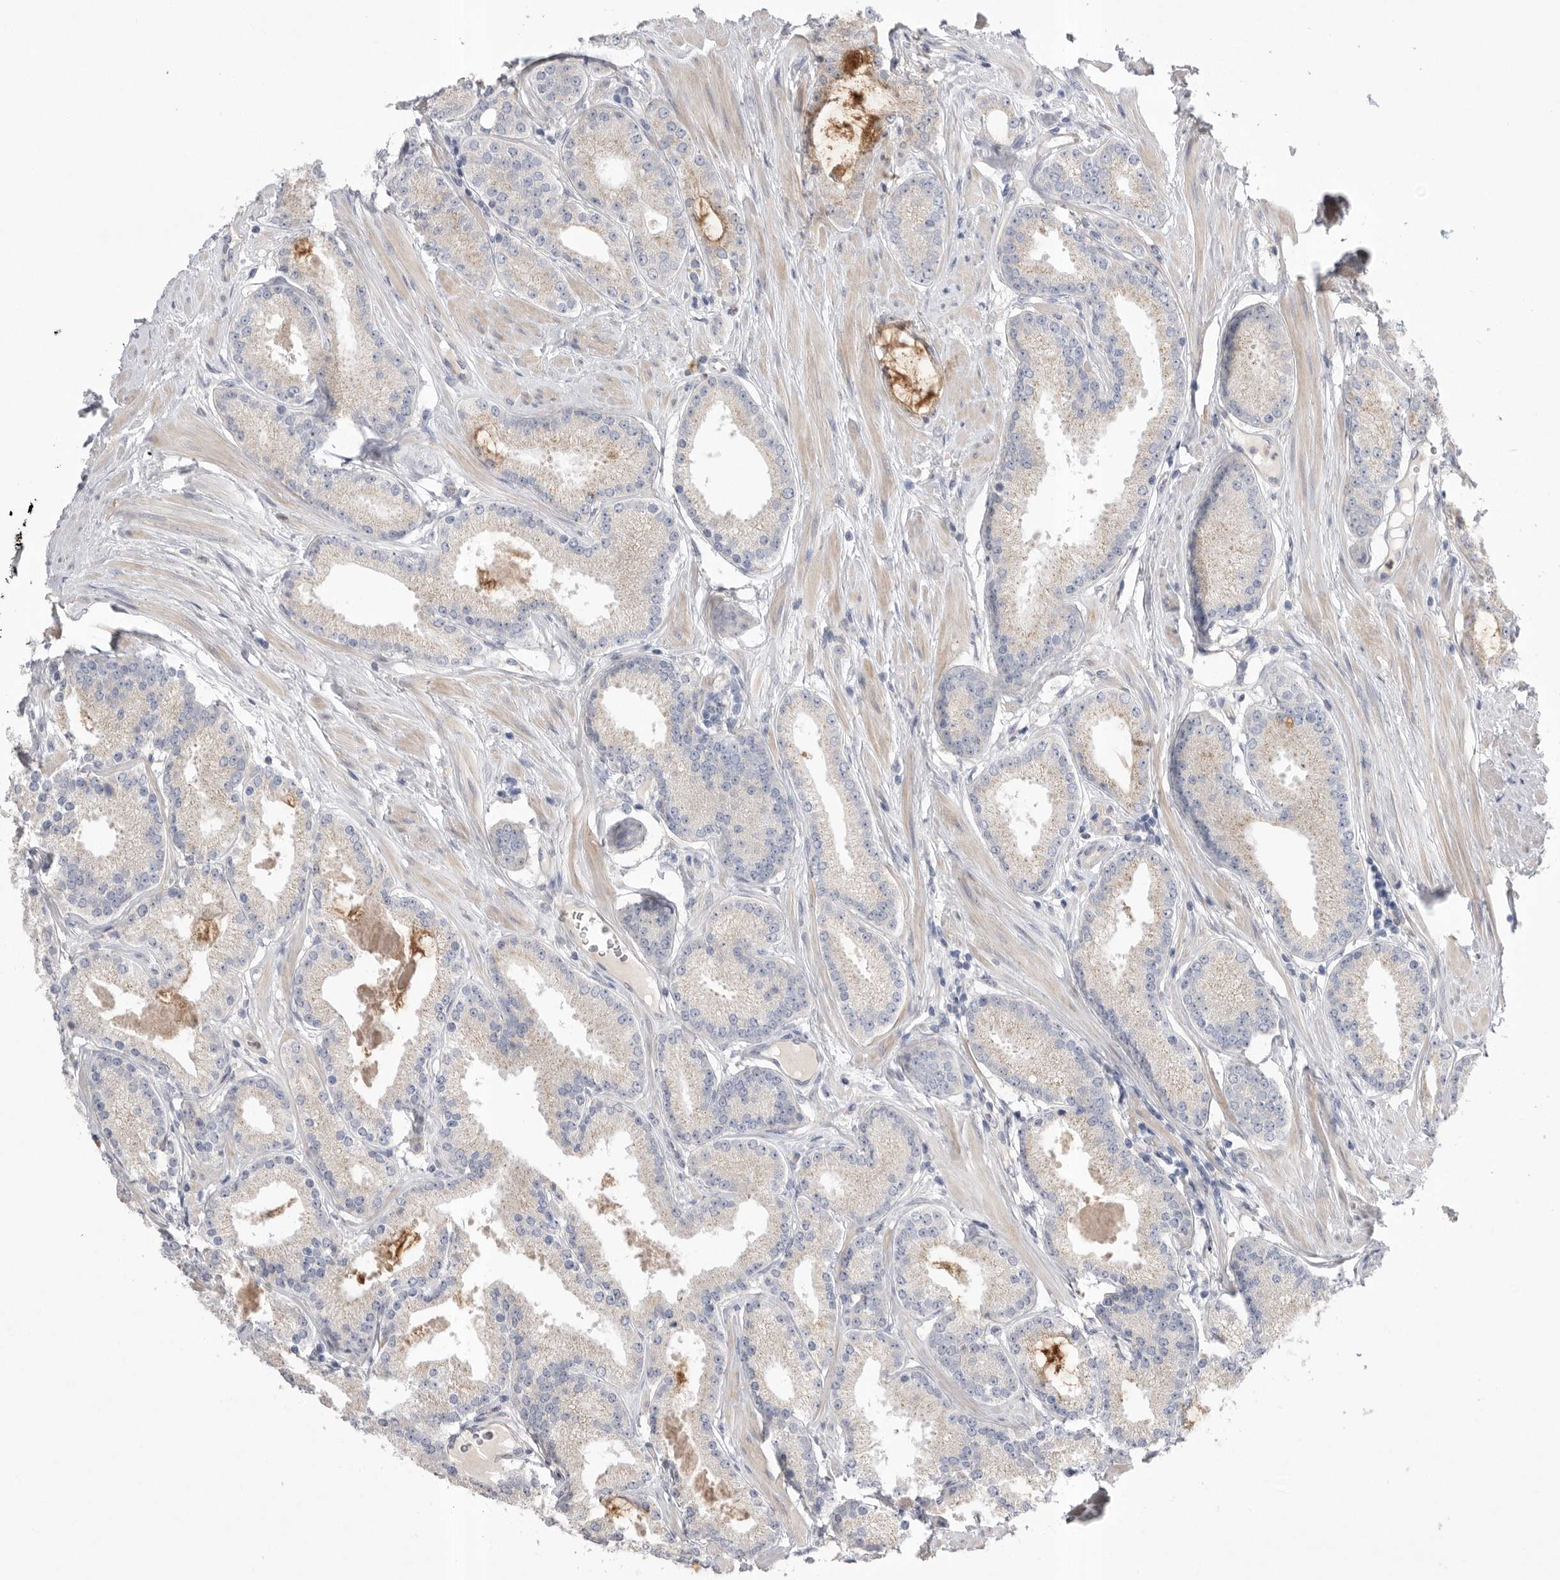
{"staining": {"intensity": "negative", "quantity": "none", "location": "none"}, "tissue": "prostate cancer", "cell_type": "Tumor cells", "image_type": "cancer", "snomed": [{"axis": "morphology", "description": "Adenocarcinoma, Low grade"}, {"axis": "topography", "description": "Prostate"}], "caption": "Immunohistochemistry (IHC) micrograph of neoplastic tissue: adenocarcinoma (low-grade) (prostate) stained with DAB demonstrates no significant protein staining in tumor cells.", "gene": "CCDC126", "patient": {"sex": "male", "age": 62}}